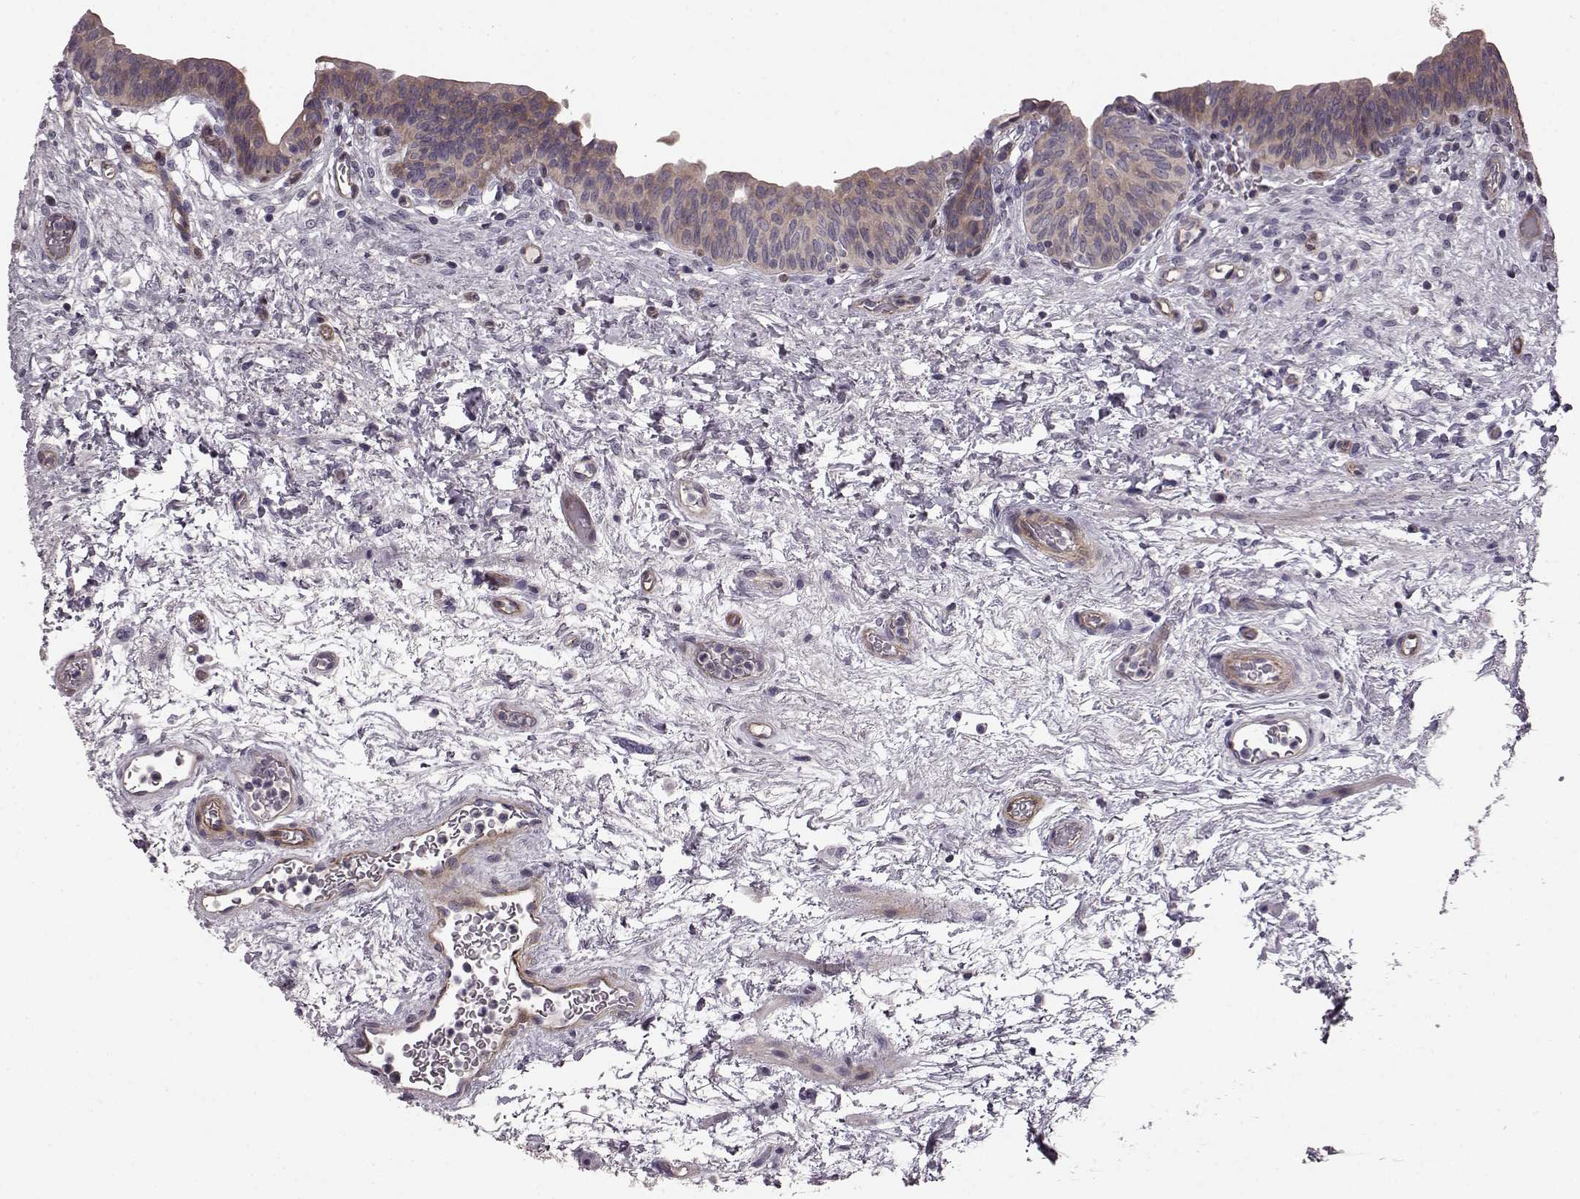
{"staining": {"intensity": "weak", "quantity": "25%-75%", "location": "cytoplasmic/membranous"}, "tissue": "urinary bladder", "cell_type": "Urothelial cells", "image_type": "normal", "snomed": [{"axis": "morphology", "description": "Normal tissue, NOS"}, {"axis": "topography", "description": "Urinary bladder"}], "caption": "Immunohistochemistry (IHC) image of normal urinary bladder: human urinary bladder stained using immunohistochemistry reveals low levels of weak protein expression localized specifically in the cytoplasmic/membranous of urothelial cells, appearing as a cytoplasmic/membranous brown color.", "gene": "SLC22A18", "patient": {"sex": "male", "age": 69}}